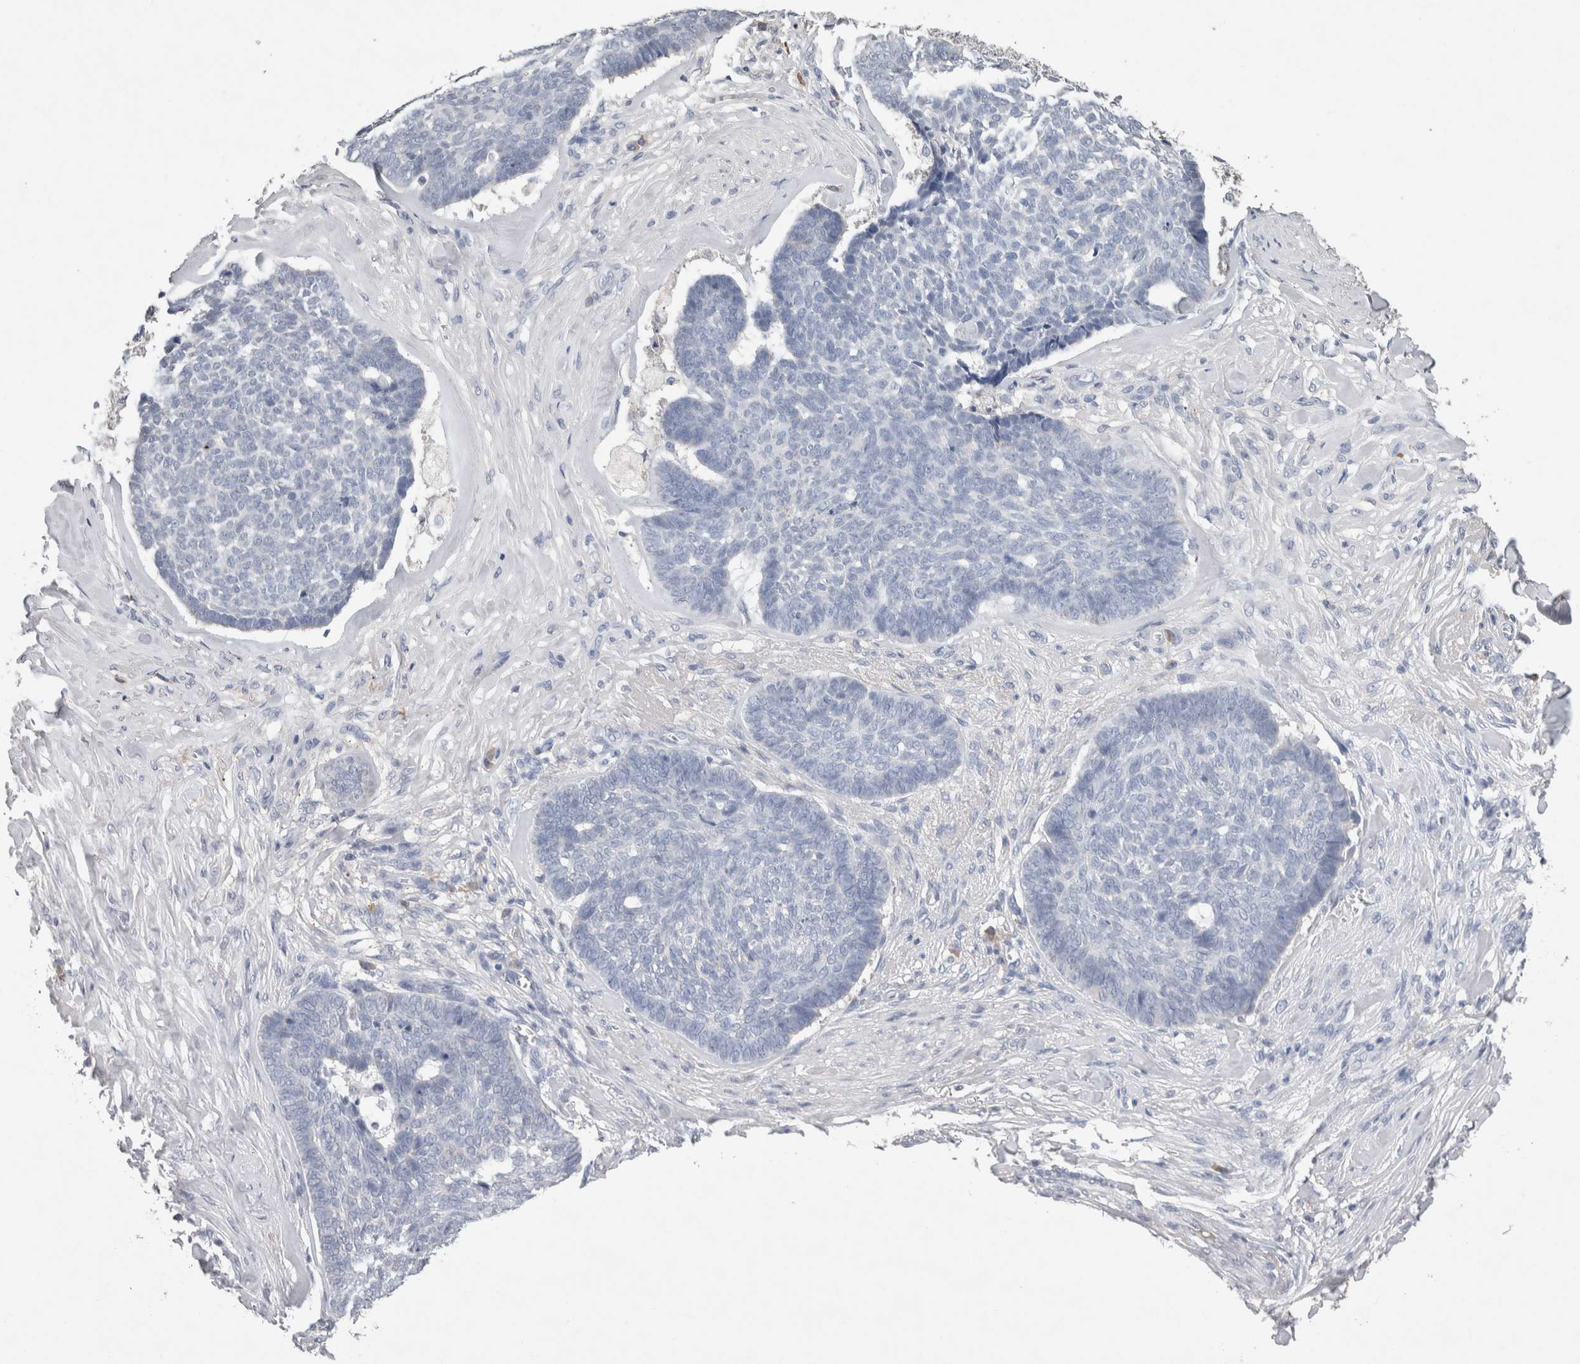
{"staining": {"intensity": "negative", "quantity": "none", "location": "none"}, "tissue": "skin cancer", "cell_type": "Tumor cells", "image_type": "cancer", "snomed": [{"axis": "morphology", "description": "Basal cell carcinoma"}, {"axis": "topography", "description": "Skin"}], "caption": "This is a histopathology image of IHC staining of skin basal cell carcinoma, which shows no positivity in tumor cells.", "gene": "FABP7", "patient": {"sex": "male", "age": 84}}